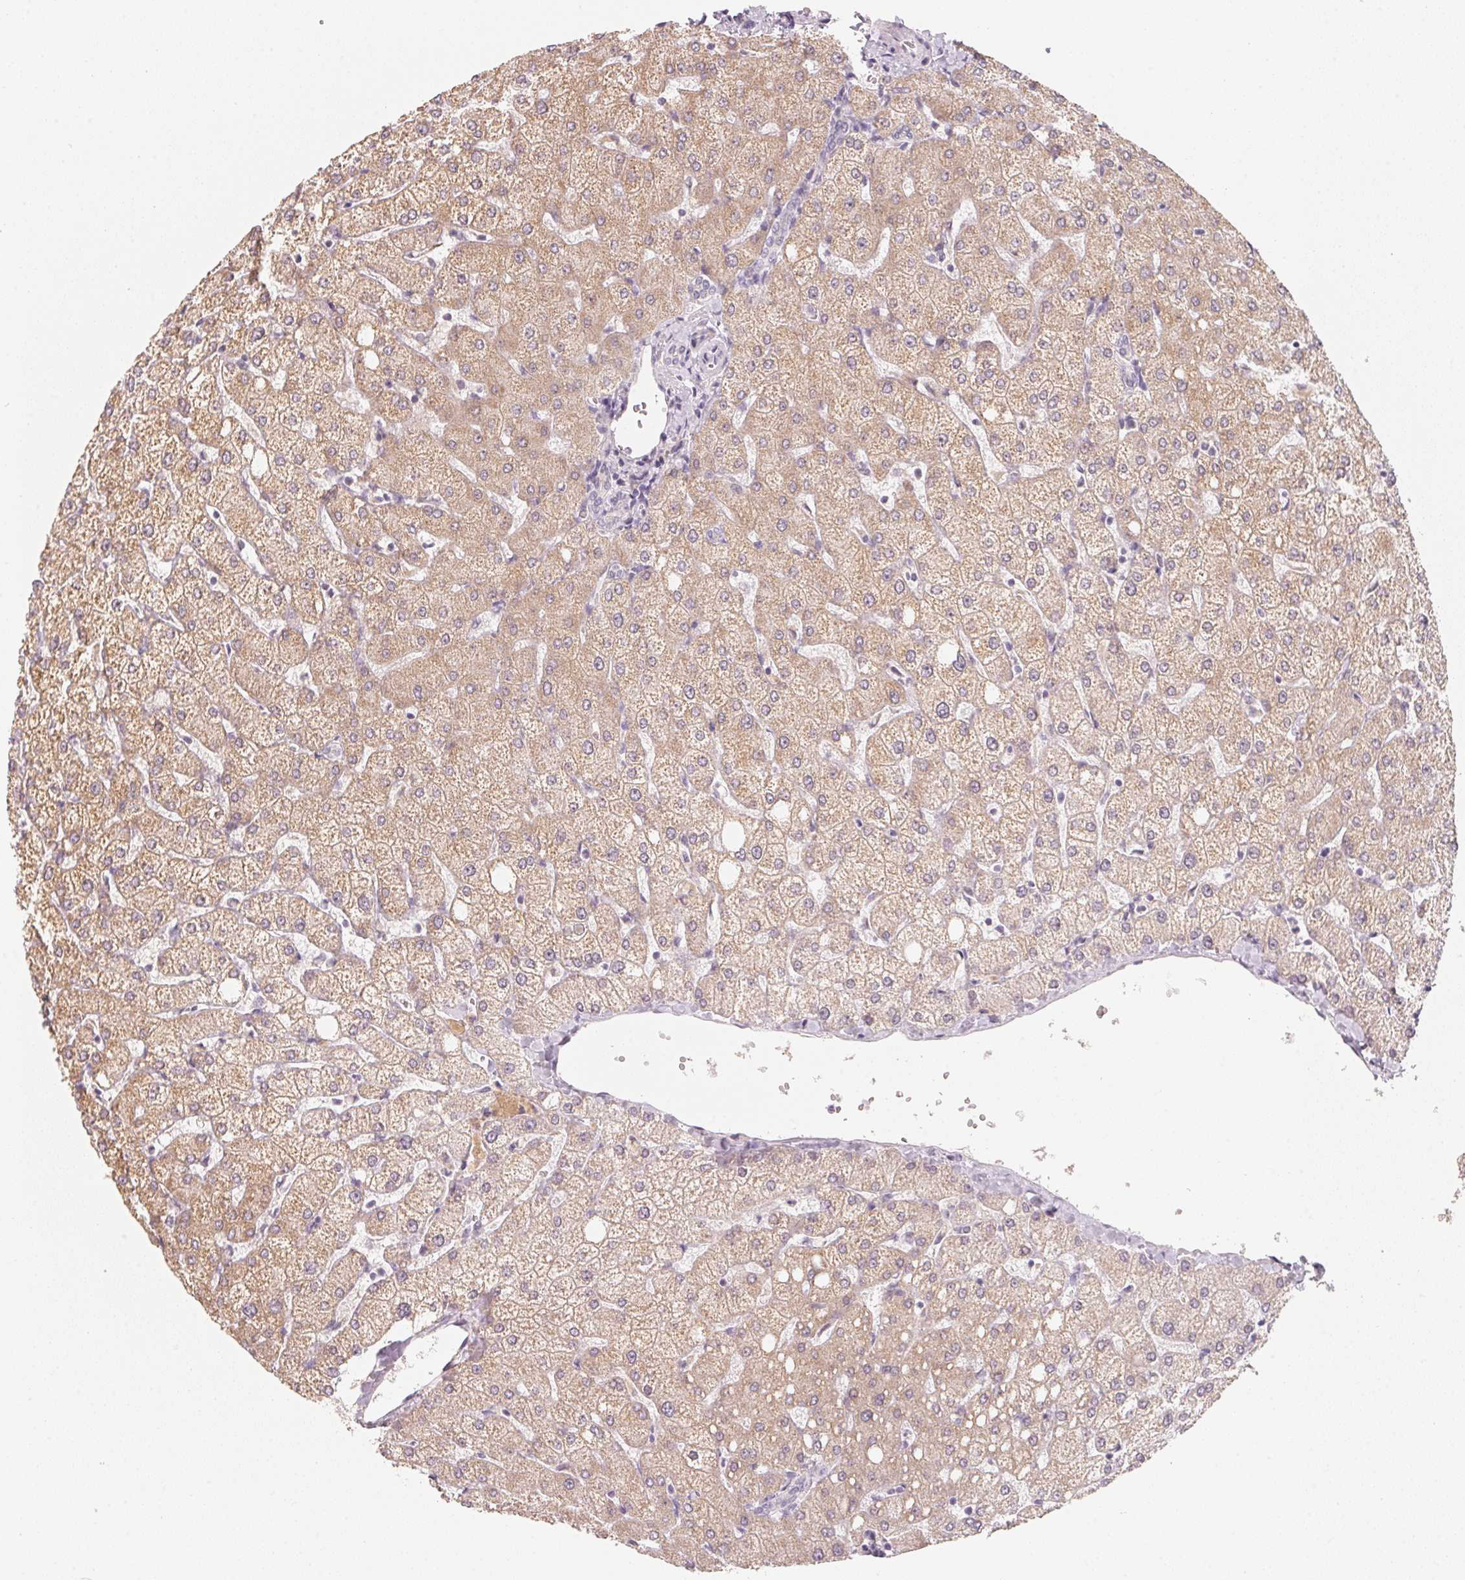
{"staining": {"intensity": "negative", "quantity": "none", "location": "none"}, "tissue": "liver", "cell_type": "Cholangiocytes", "image_type": "normal", "snomed": [{"axis": "morphology", "description": "Normal tissue, NOS"}, {"axis": "topography", "description": "Liver"}], "caption": "The histopathology image displays no significant positivity in cholangiocytes of liver. (Brightfield microscopy of DAB immunohistochemistry at high magnification).", "gene": "ANKRD31", "patient": {"sex": "female", "age": 54}}